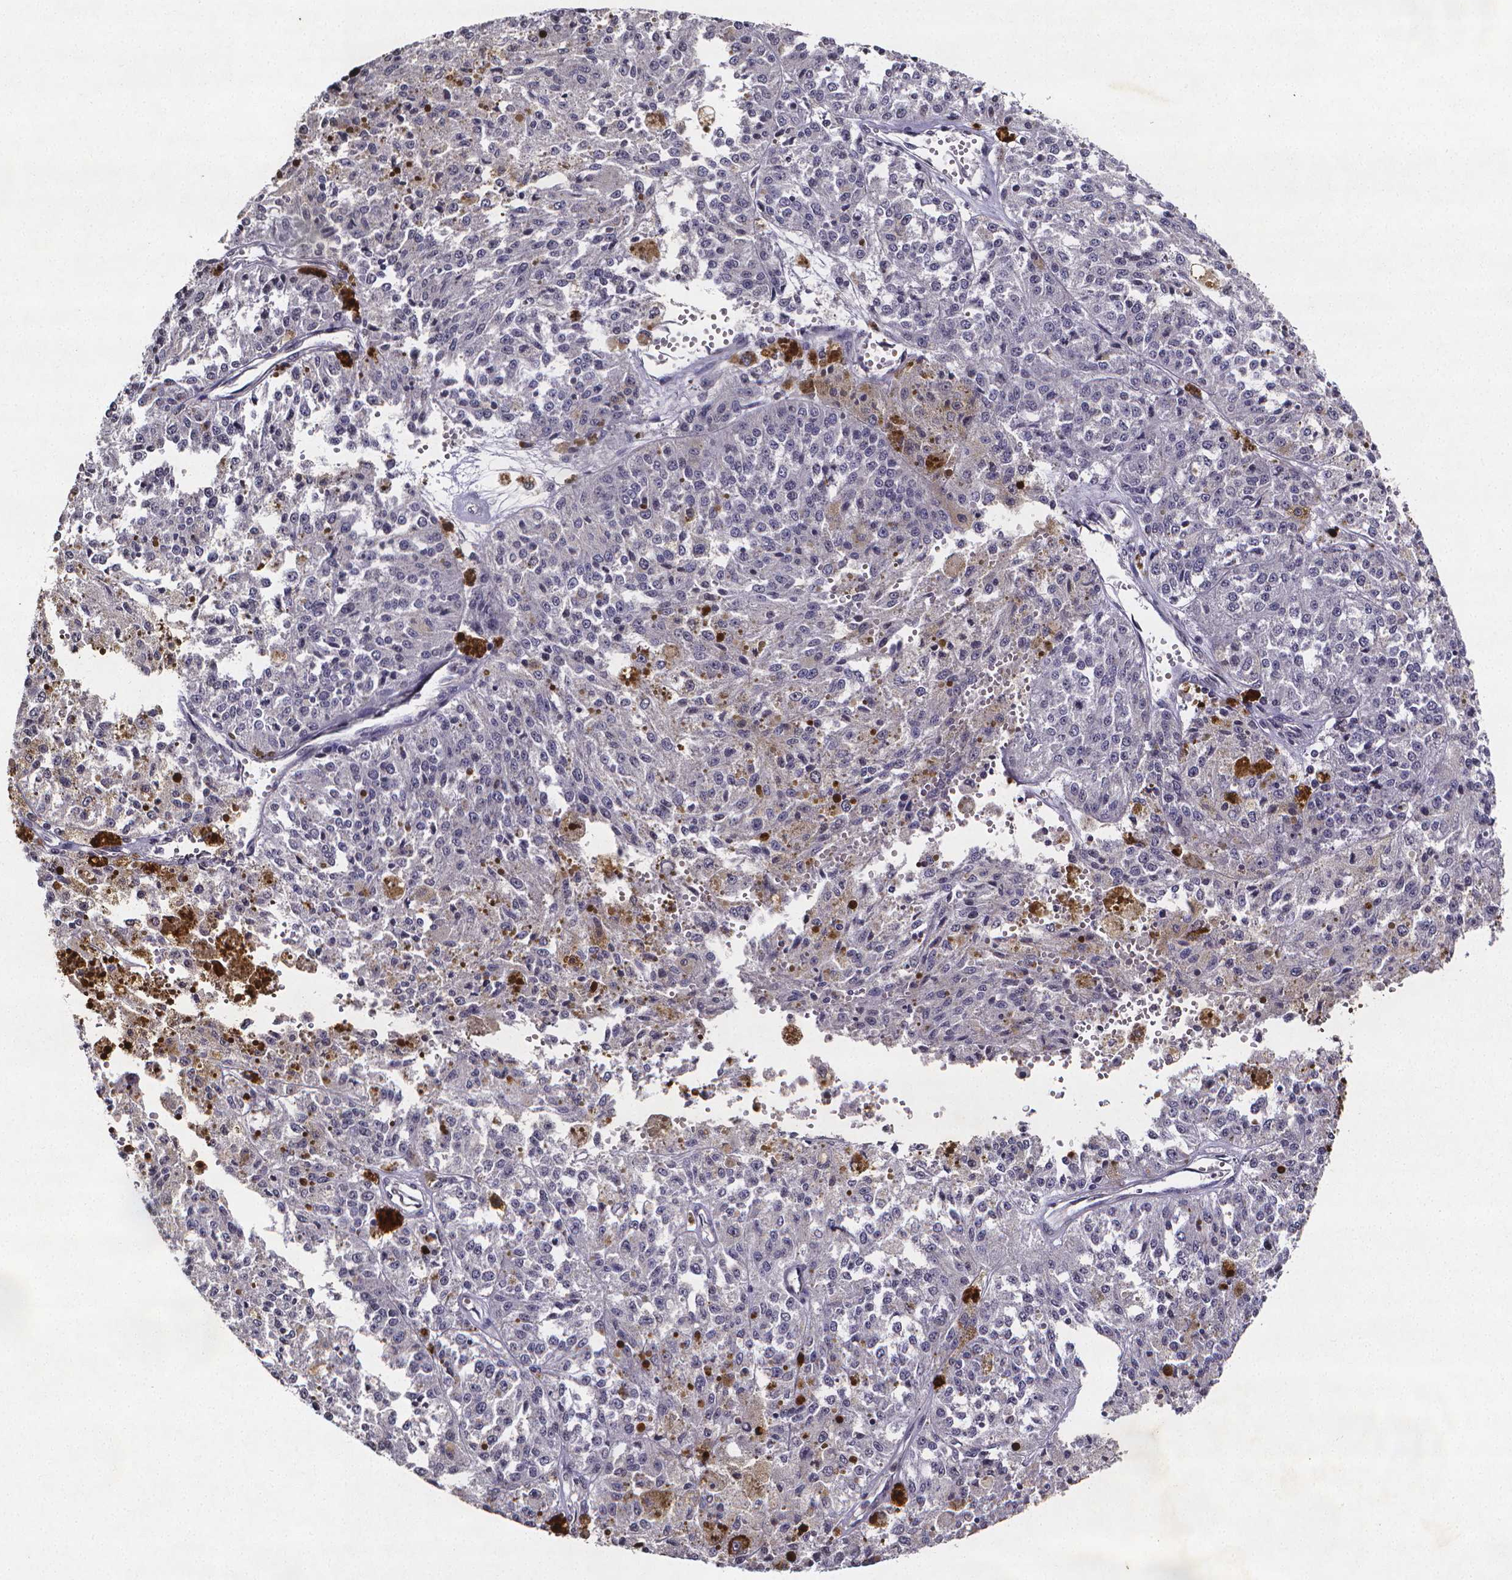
{"staining": {"intensity": "negative", "quantity": "none", "location": "none"}, "tissue": "melanoma", "cell_type": "Tumor cells", "image_type": "cancer", "snomed": [{"axis": "morphology", "description": "Malignant melanoma, Metastatic site"}, {"axis": "topography", "description": "Lymph node"}], "caption": "There is no significant staining in tumor cells of malignant melanoma (metastatic site).", "gene": "TP73", "patient": {"sex": "female", "age": 64}}